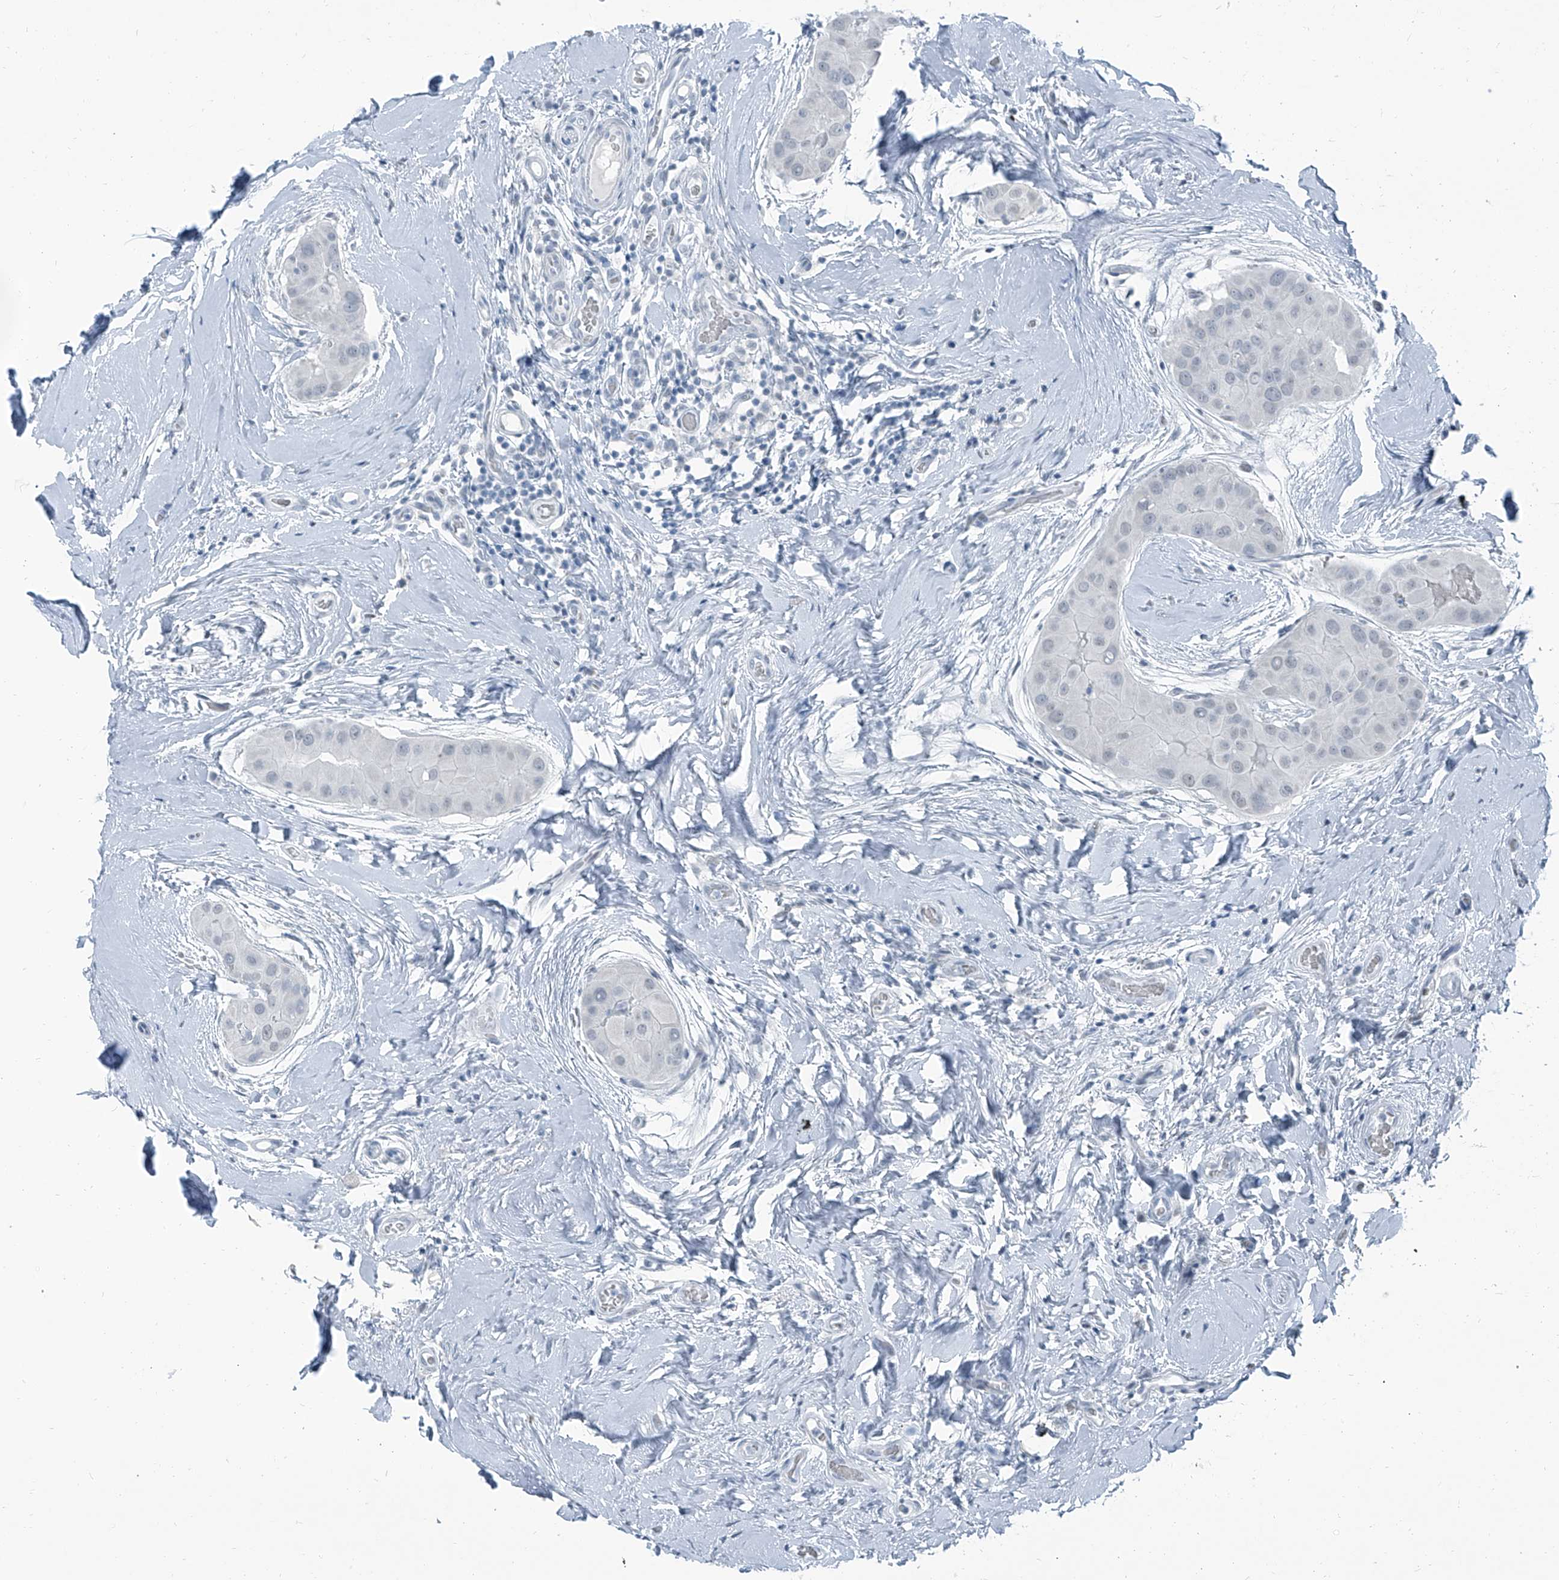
{"staining": {"intensity": "negative", "quantity": "none", "location": "none"}, "tissue": "thyroid cancer", "cell_type": "Tumor cells", "image_type": "cancer", "snomed": [{"axis": "morphology", "description": "Papillary adenocarcinoma, NOS"}, {"axis": "topography", "description": "Thyroid gland"}], "caption": "Papillary adenocarcinoma (thyroid) was stained to show a protein in brown. There is no significant staining in tumor cells. (Stains: DAB (3,3'-diaminobenzidine) immunohistochemistry (IHC) with hematoxylin counter stain, Microscopy: brightfield microscopy at high magnification).", "gene": "RGN", "patient": {"sex": "male", "age": 33}}